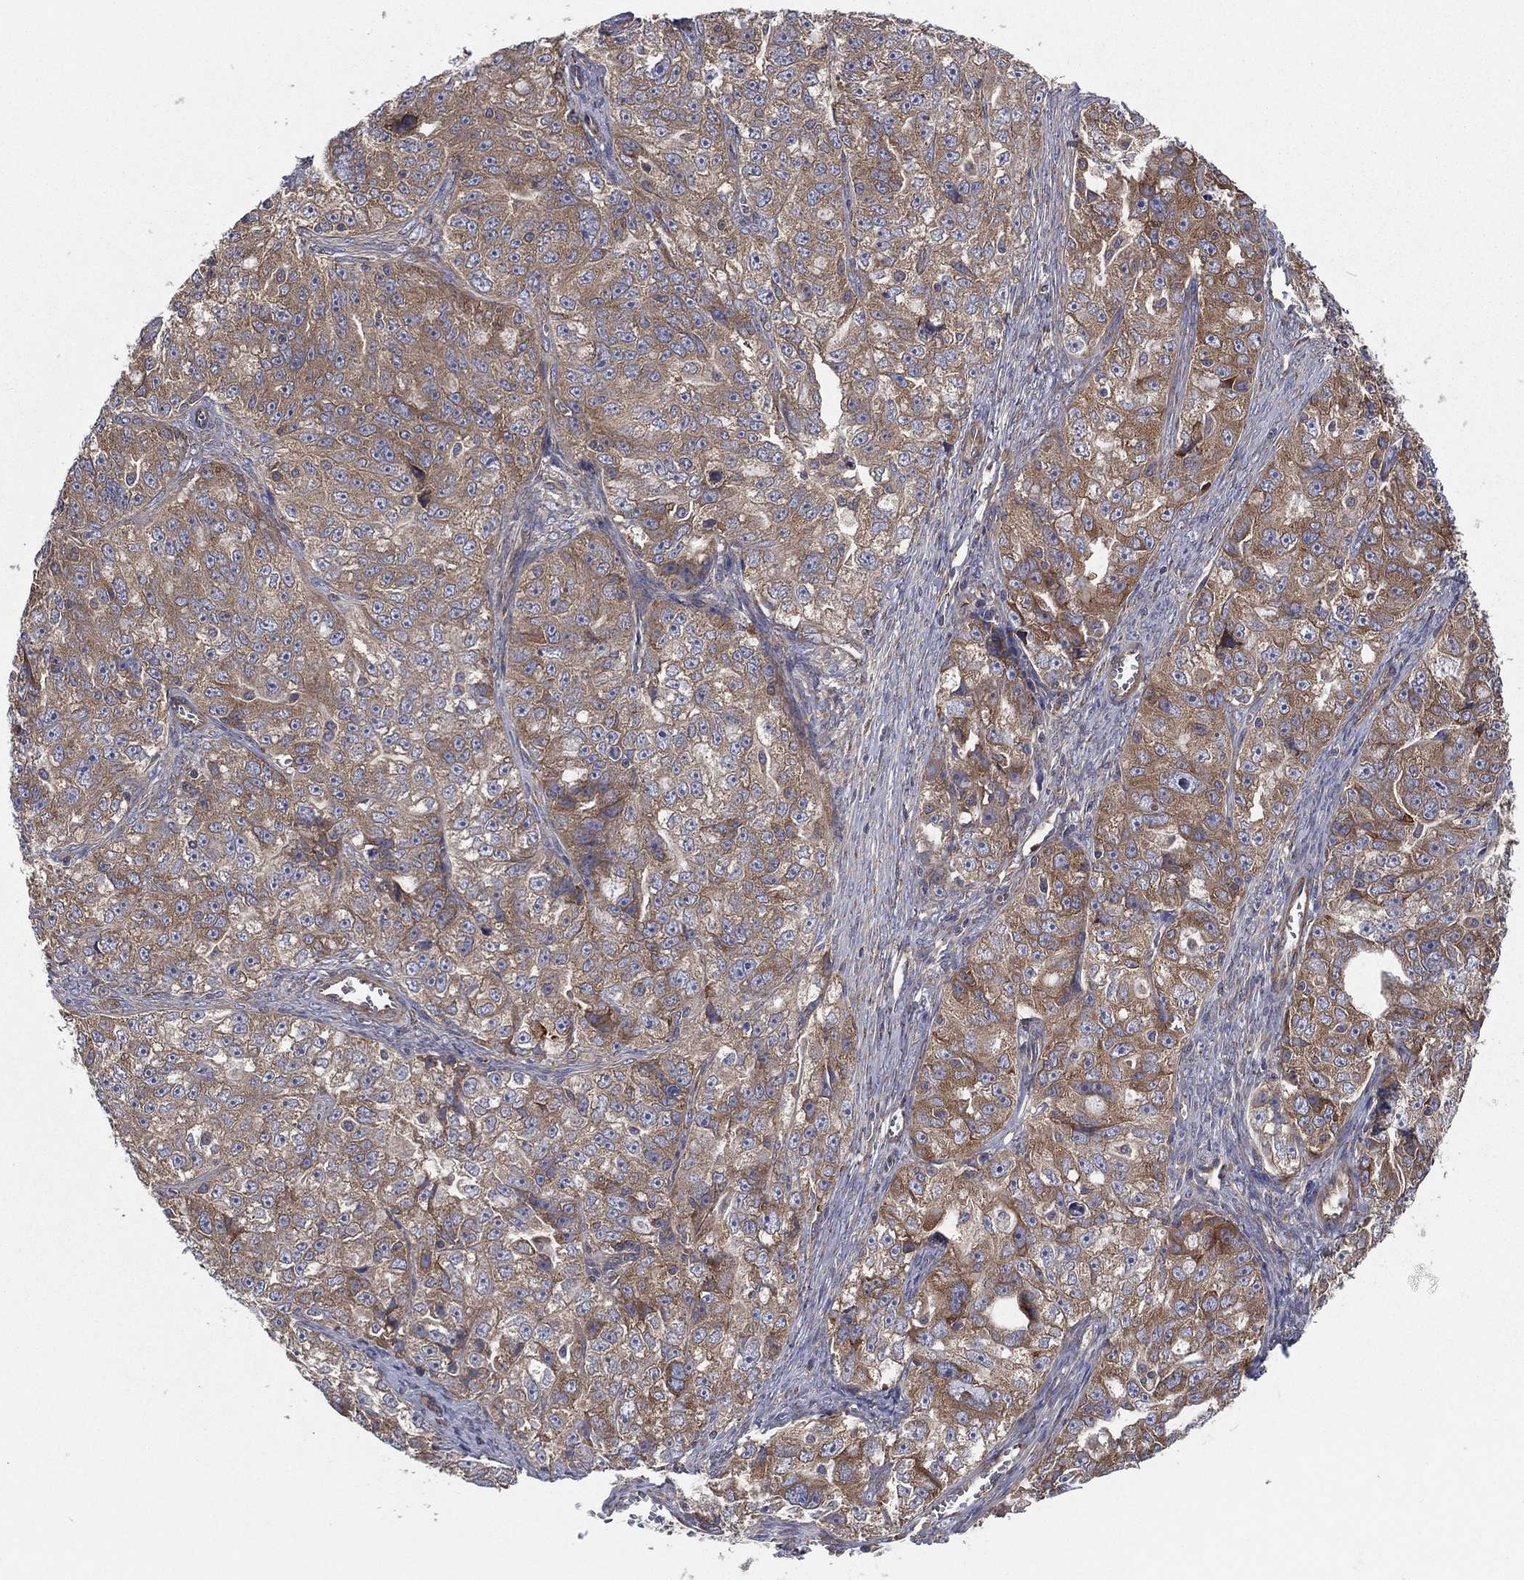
{"staining": {"intensity": "moderate", "quantity": ">75%", "location": "cytoplasmic/membranous"}, "tissue": "ovarian cancer", "cell_type": "Tumor cells", "image_type": "cancer", "snomed": [{"axis": "morphology", "description": "Cystadenocarcinoma, serous, NOS"}, {"axis": "topography", "description": "Ovary"}], "caption": "IHC image of neoplastic tissue: ovarian cancer (serous cystadenocarcinoma) stained using IHC reveals medium levels of moderate protein expression localized specifically in the cytoplasmic/membranous of tumor cells, appearing as a cytoplasmic/membranous brown color.", "gene": "EIF2B5", "patient": {"sex": "female", "age": 51}}